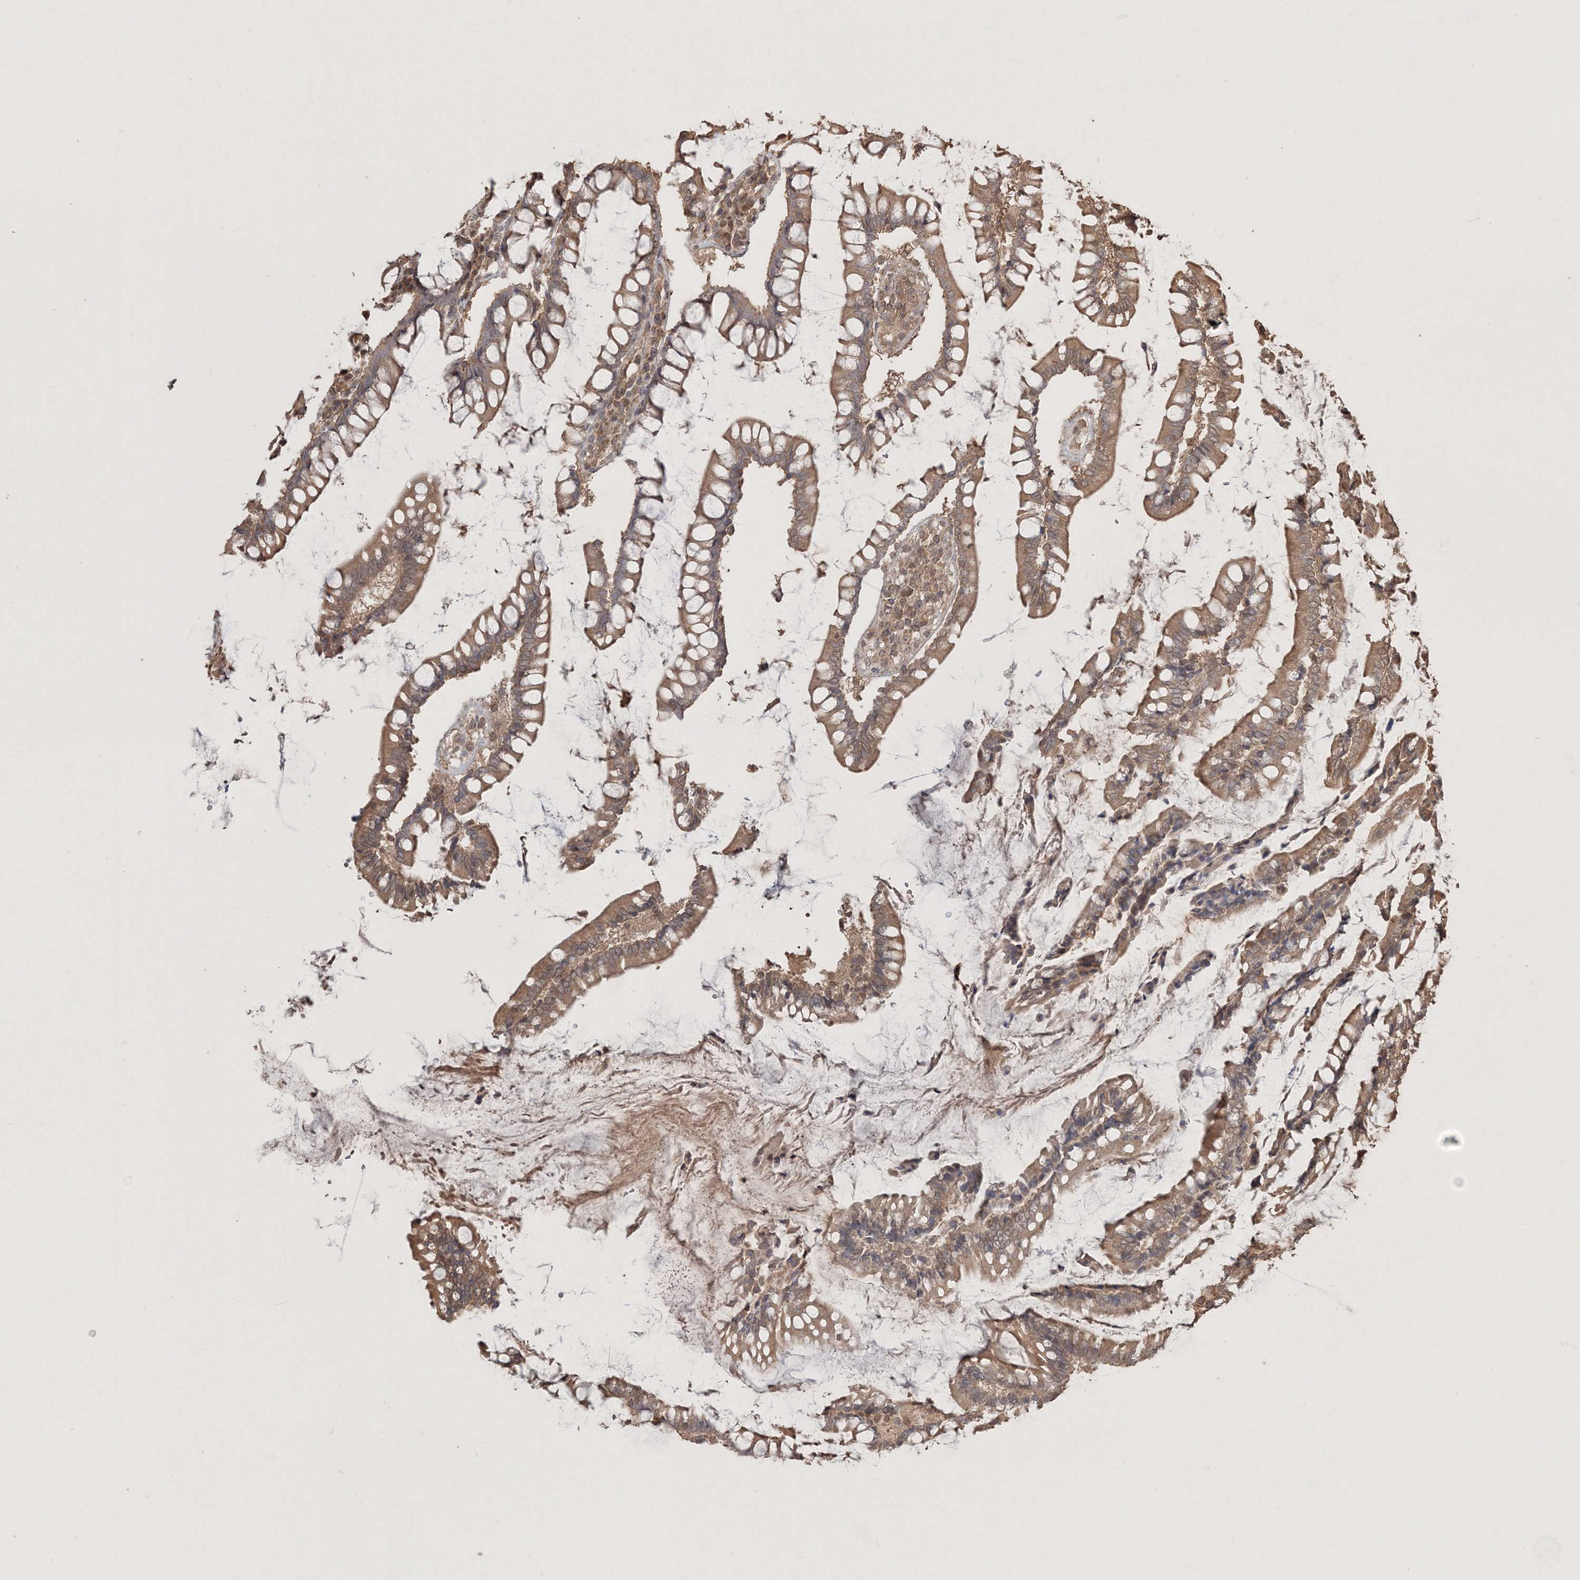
{"staining": {"intensity": "negative", "quantity": "none", "location": "none"}, "tissue": "colon", "cell_type": "Endothelial cells", "image_type": "normal", "snomed": [{"axis": "morphology", "description": "Normal tissue, NOS"}, {"axis": "topography", "description": "Colon"}], "caption": "Histopathology image shows no protein expression in endothelial cells of normal colon. Brightfield microscopy of immunohistochemistry stained with DAB (brown) and hematoxylin (blue), captured at high magnification.", "gene": "CCDC122", "patient": {"sex": "female", "age": 79}}